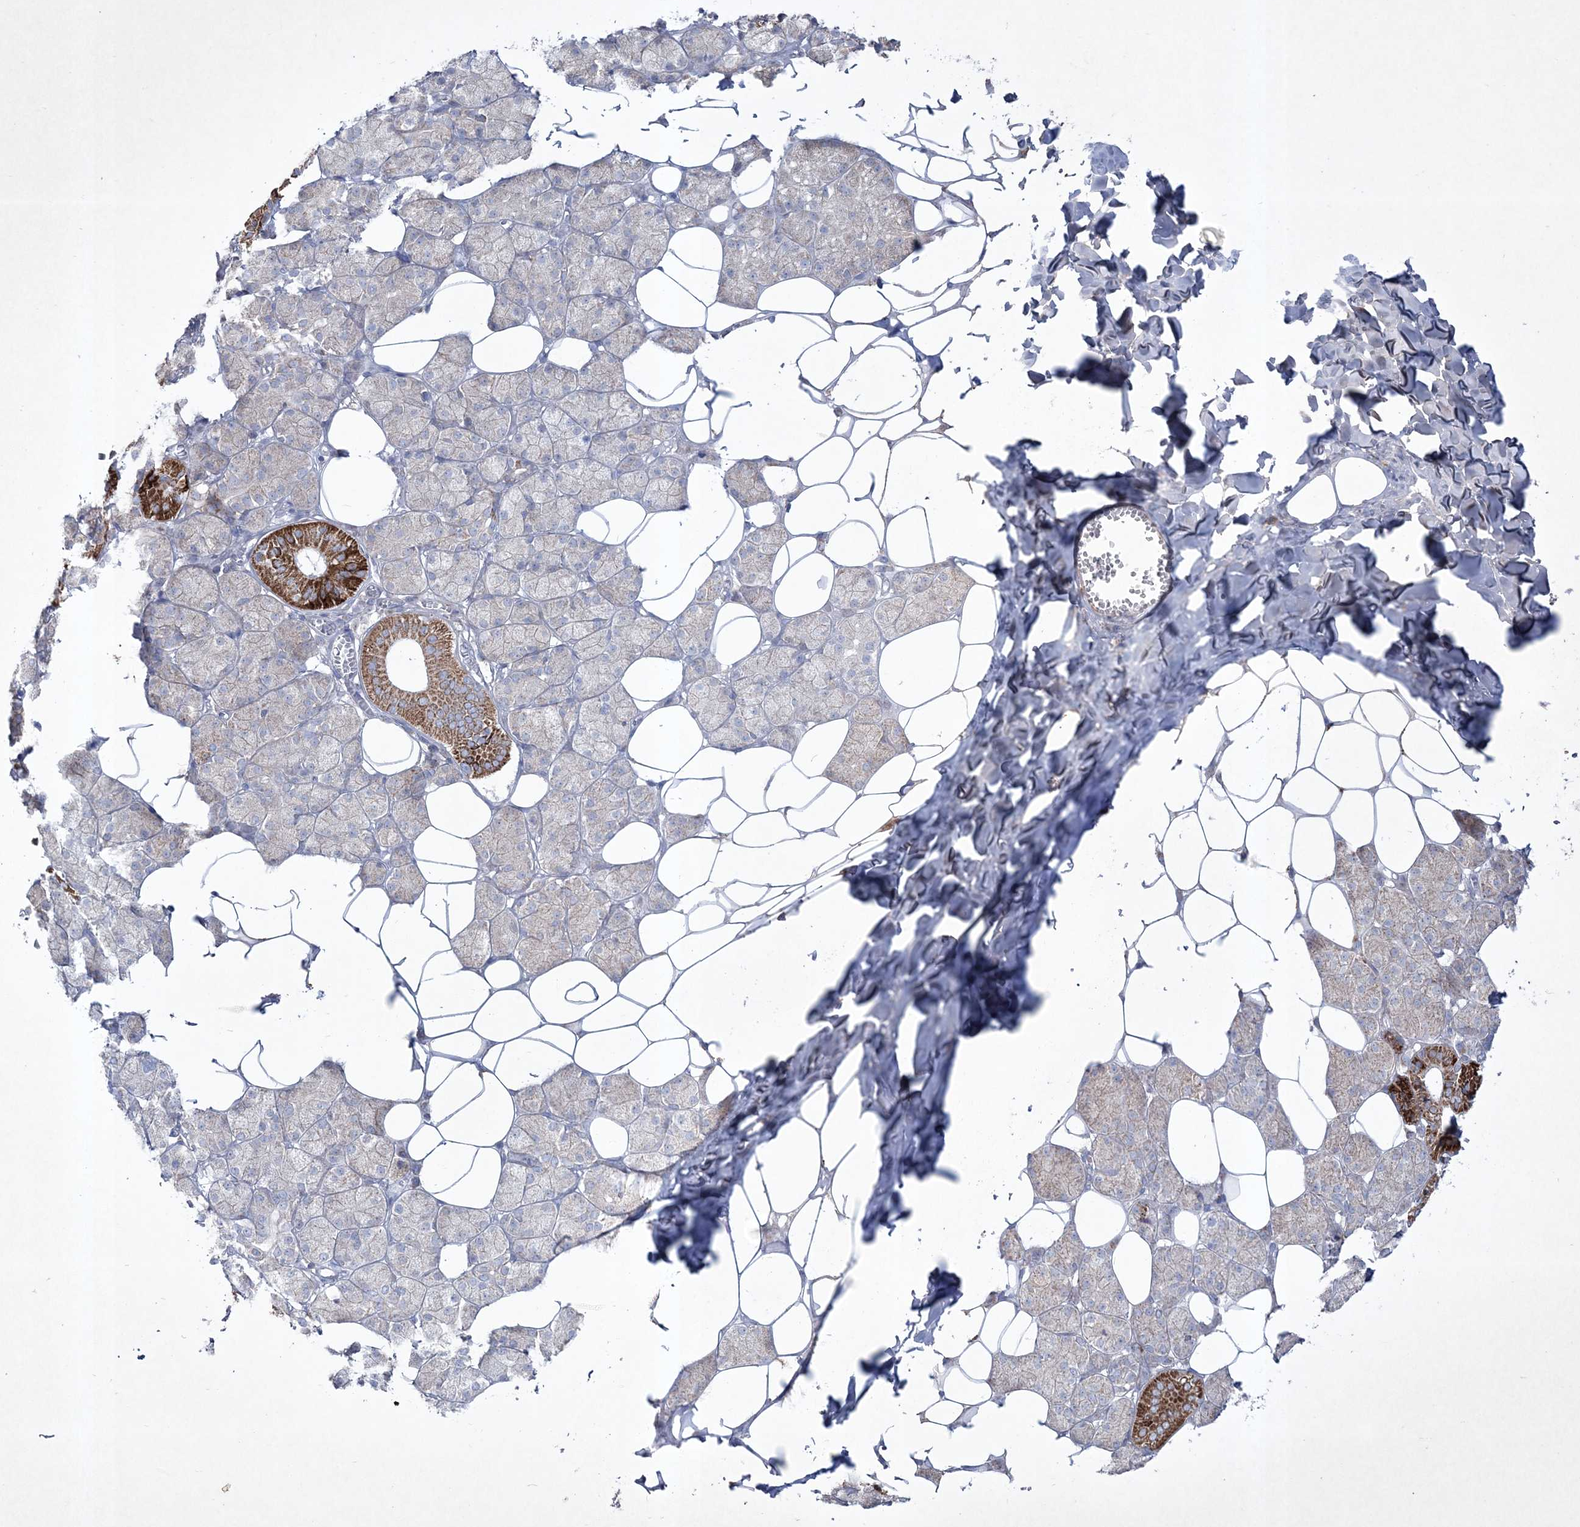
{"staining": {"intensity": "strong", "quantity": "<25%", "location": "cytoplasmic/membranous"}, "tissue": "salivary gland", "cell_type": "Glandular cells", "image_type": "normal", "snomed": [{"axis": "morphology", "description": "Normal tissue, NOS"}, {"axis": "topography", "description": "Salivary gland"}], "caption": "IHC image of normal human salivary gland stained for a protein (brown), which displays medium levels of strong cytoplasmic/membranous expression in about <25% of glandular cells.", "gene": "RICTOR", "patient": {"sex": "female", "age": 33}}